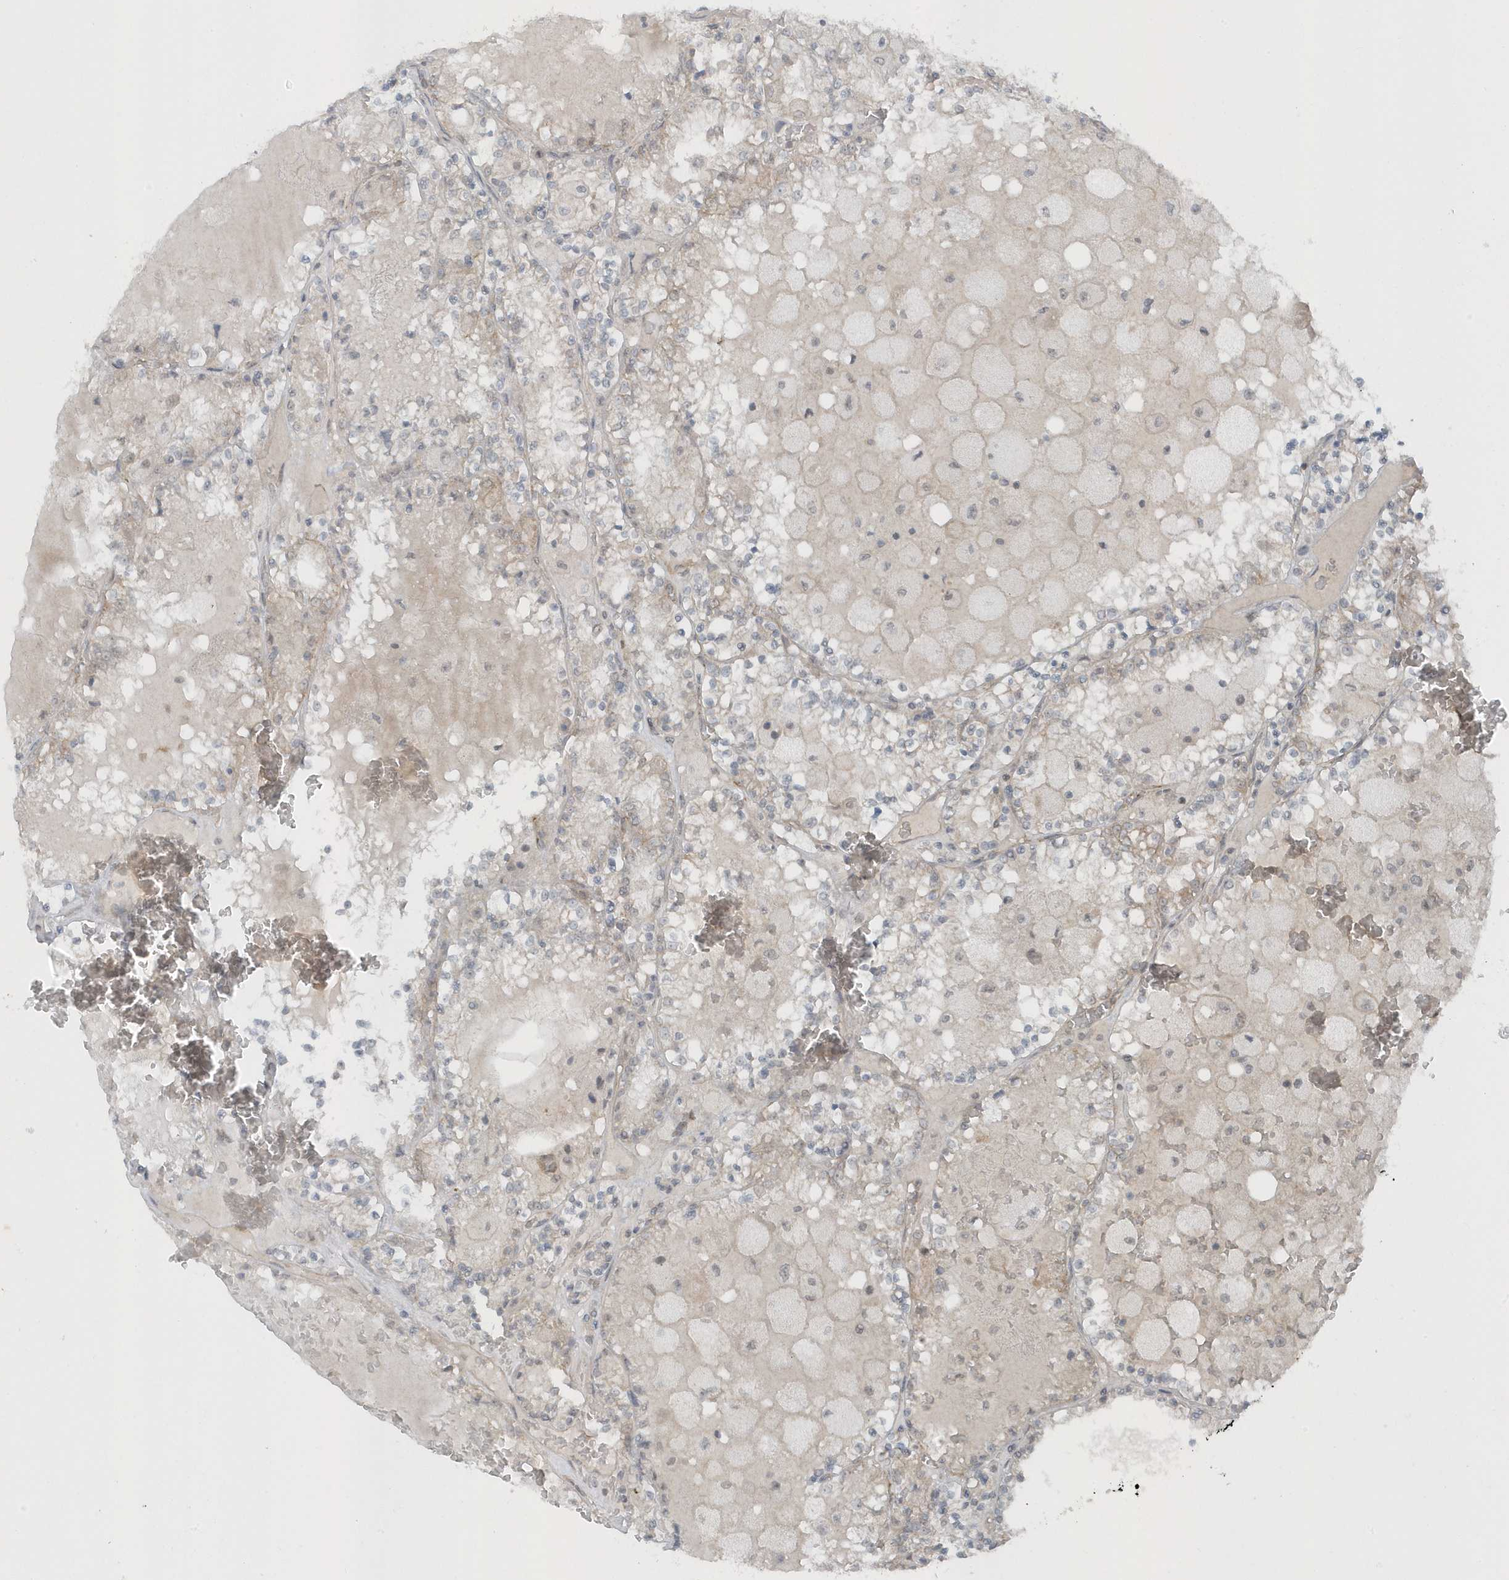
{"staining": {"intensity": "negative", "quantity": "none", "location": "none"}, "tissue": "renal cancer", "cell_type": "Tumor cells", "image_type": "cancer", "snomed": [{"axis": "morphology", "description": "Adenocarcinoma, NOS"}, {"axis": "topography", "description": "Kidney"}], "caption": "The photomicrograph shows no significant expression in tumor cells of renal adenocarcinoma.", "gene": "PARD3B", "patient": {"sex": "female", "age": 56}}